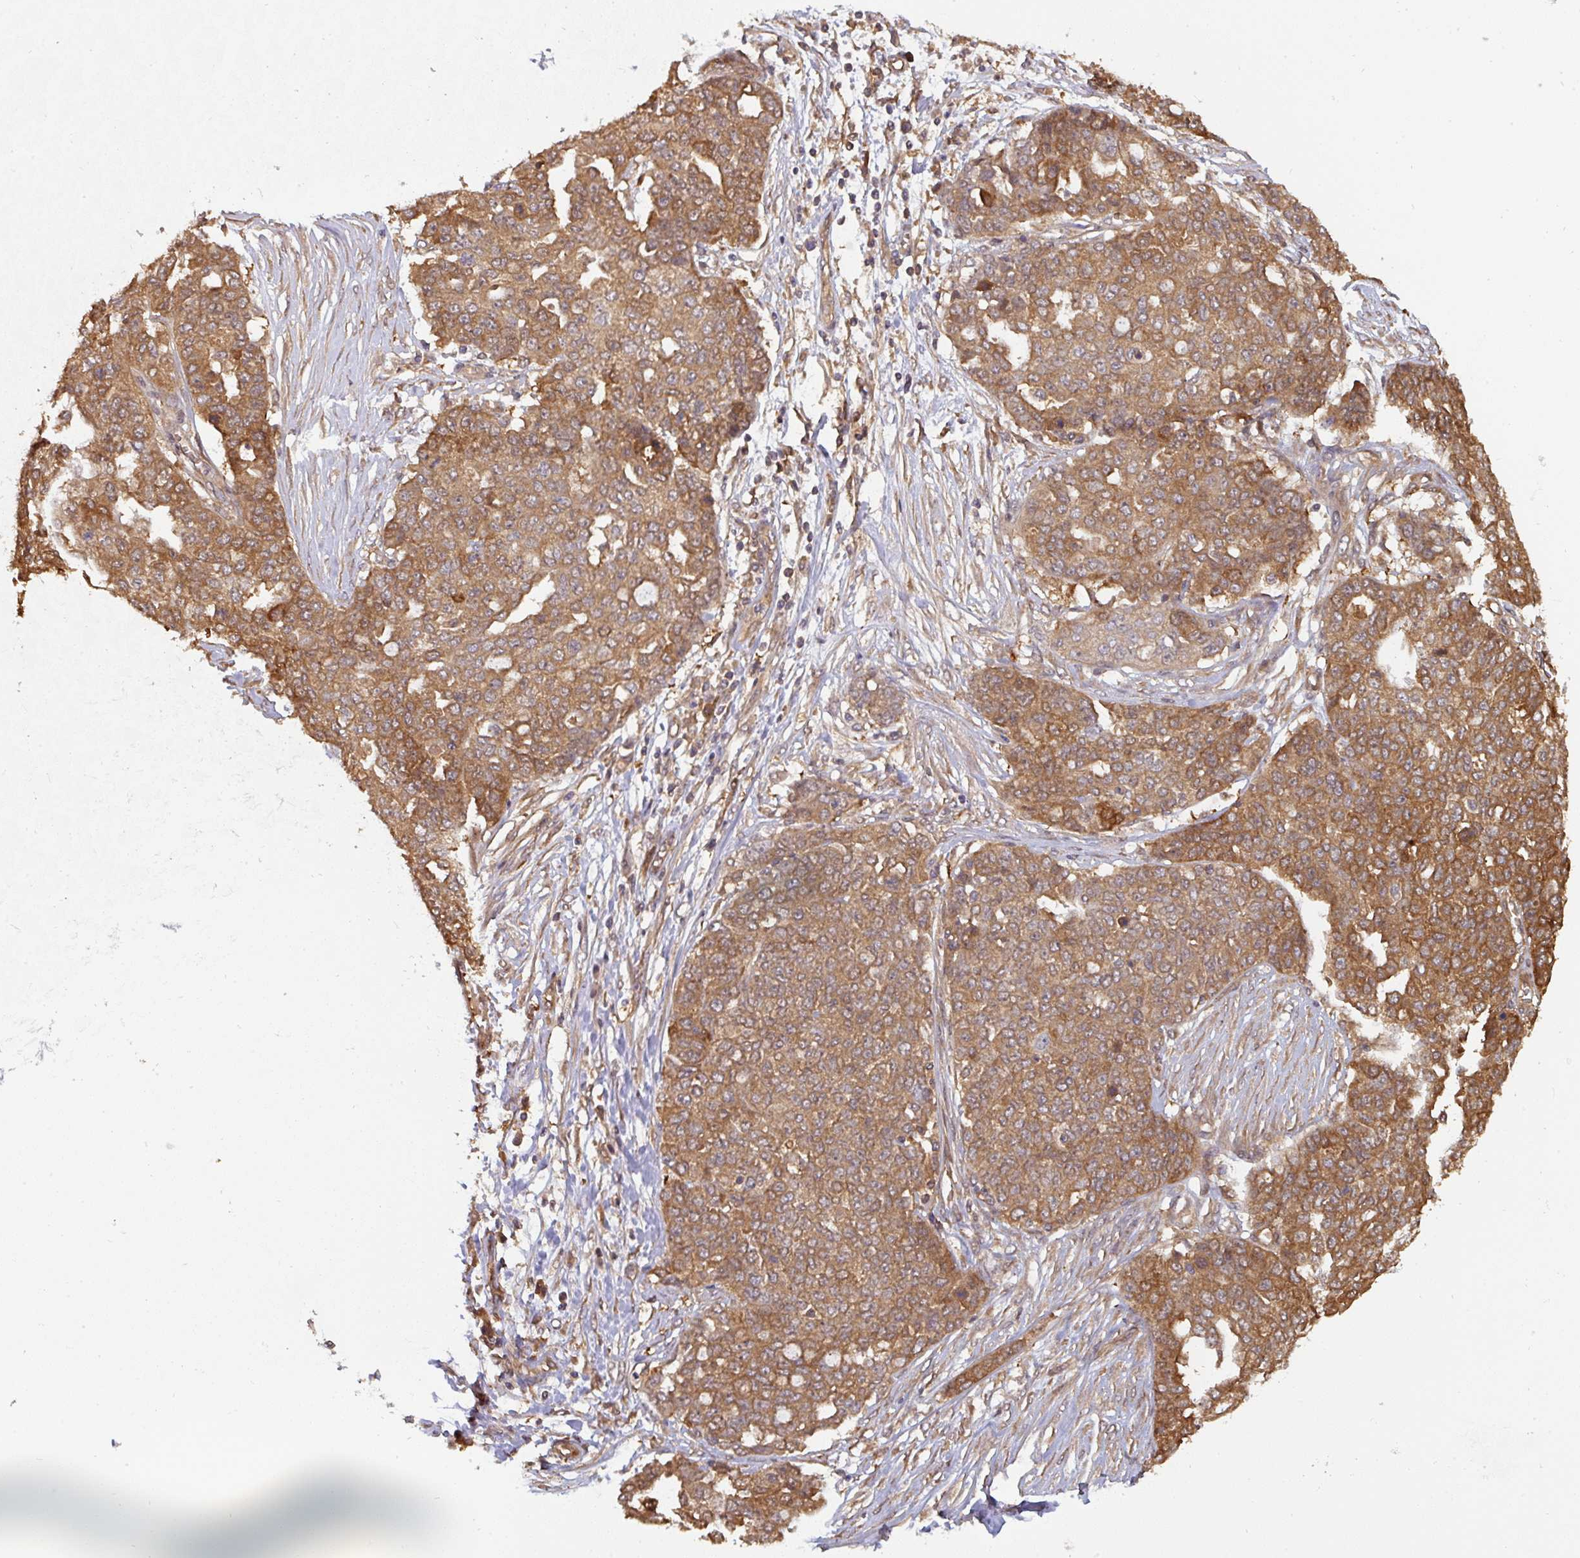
{"staining": {"intensity": "moderate", "quantity": ">75%", "location": "cytoplasmic/membranous"}, "tissue": "ovarian cancer", "cell_type": "Tumor cells", "image_type": "cancer", "snomed": [{"axis": "morphology", "description": "Cystadenocarcinoma, serous, NOS"}, {"axis": "topography", "description": "Soft tissue"}, {"axis": "topography", "description": "Ovary"}], "caption": "Ovarian cancer (serous cystadenocarcinoma) was stained to show a protein in brown. There is medium levels of moderate cytoplasmic/membranous expression in about >75% of tumor cells.", "gene": "ST13", "patient": {"sex": "female", "age": 57}}